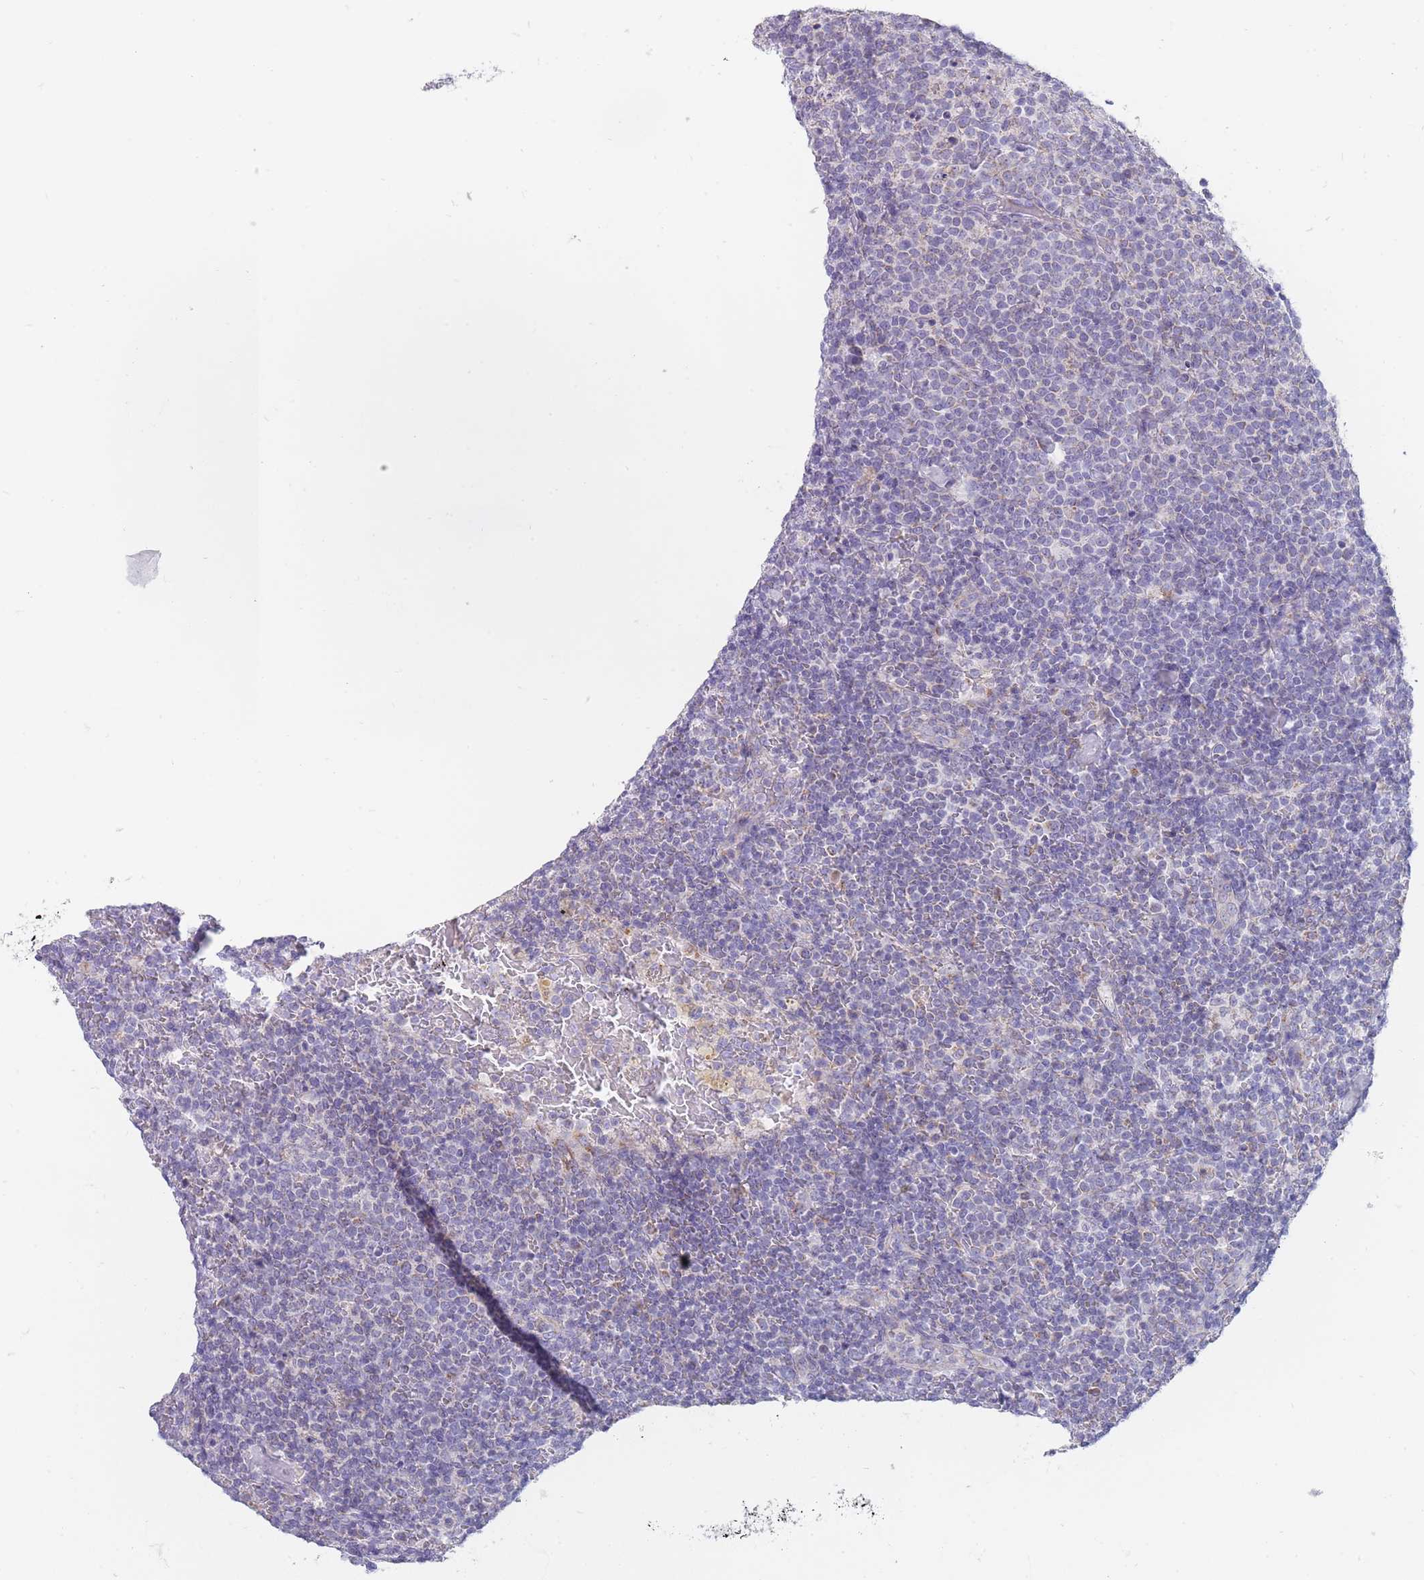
{"staining": {"intensity": "negative", "quantity": "none", "location": "none"}, "tissue": "lymphoma", "cell_type": "Tumor cells", "image_type": "cancer", "snomed": [{"axis": "morphology", "description": "Malignant lymphoma, non-Hodgkin's type, High grade"}, {"axis": "topography", "description": "Lymph node"}], "caption": "Lymphoma was stained to show a protein in brown. There is no significant expression in tumor cells. (DAB (3,3'-diaminobenzidine) IHC visualized using brightfield microscopy, high magnification).", "gene": "MRPS14", "patient": {"sex": "male", "age": 61}}